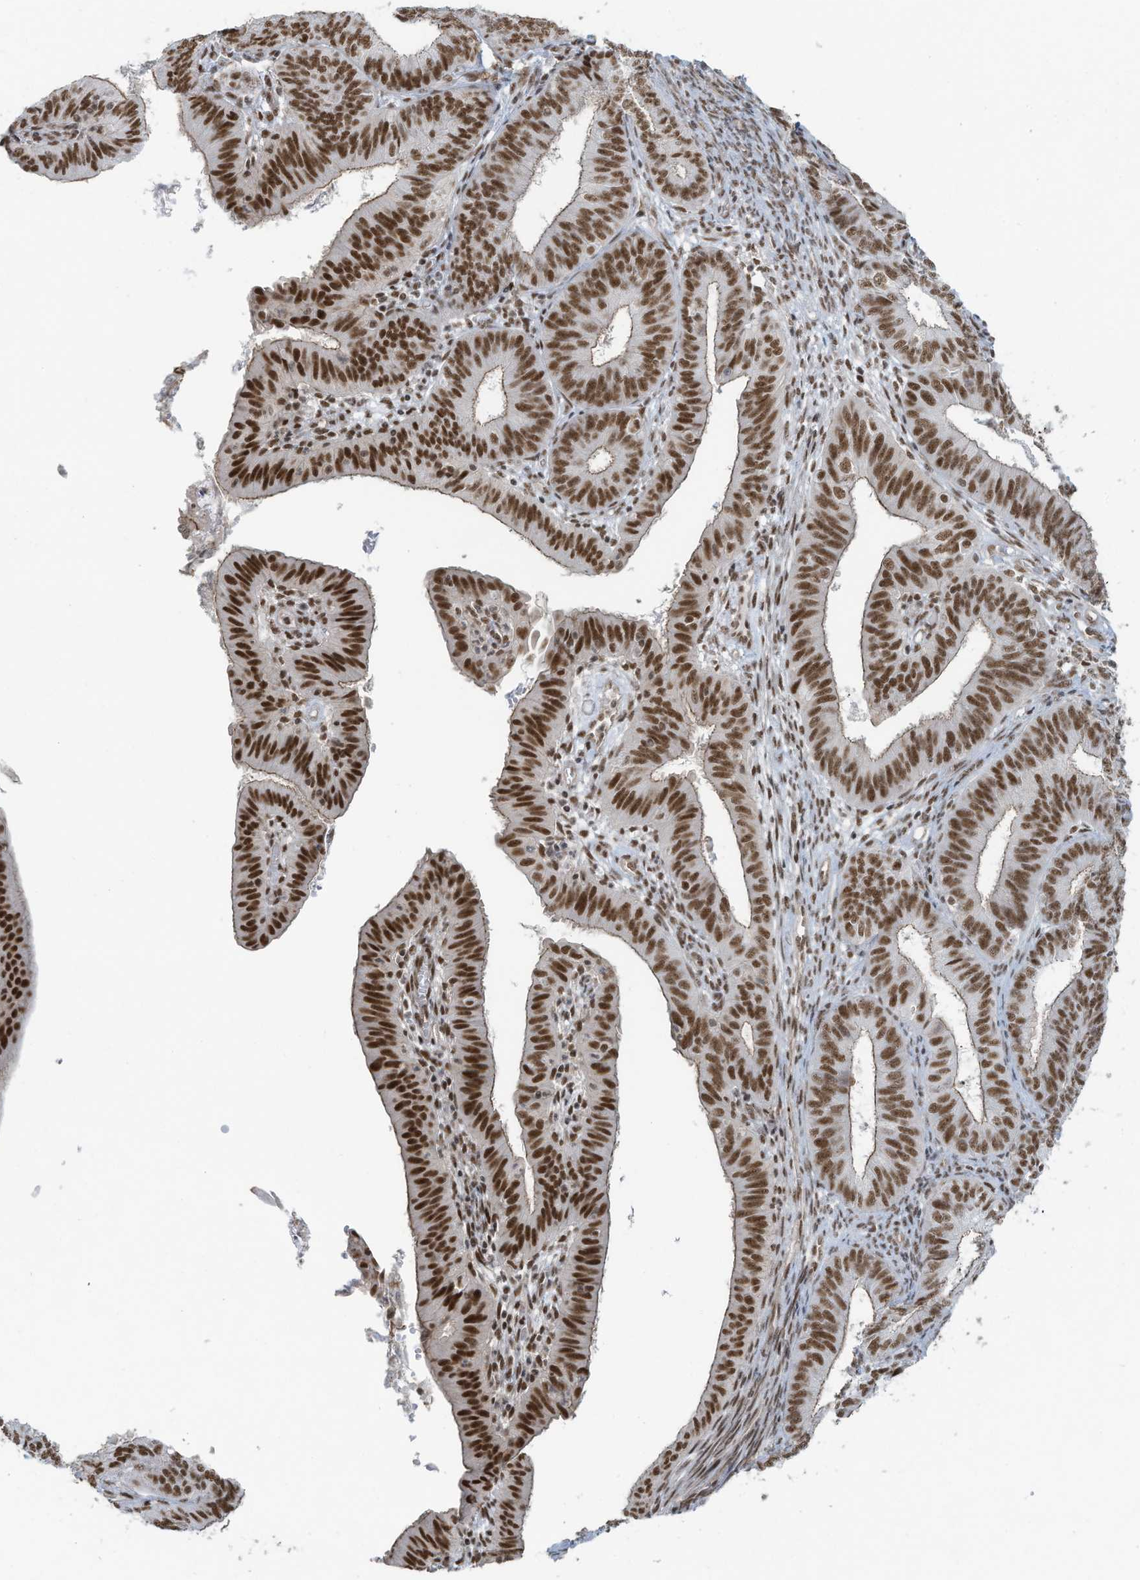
{"staining": {"intensity": "strong", "quantity": ">75%", "location": "nuclear"}, "tissue": "endometrial cancer", "cell_type": "Tumor cells", "image_type": "cancer", "snomed": [{"axis": "morphology", "description": "Adenocarcinoma, NOS"}, {"axis": "topography", "description": "Endometrium"}], "caption": "An IHC histopathology image of neoplastic tissue is shown. Protein staining in brown highlights strong nuclear positivity in endometrial adenocarcinoma within tumor cells.", "gene": "DBR1", "patient": {"sex": "female", "age": 51}}